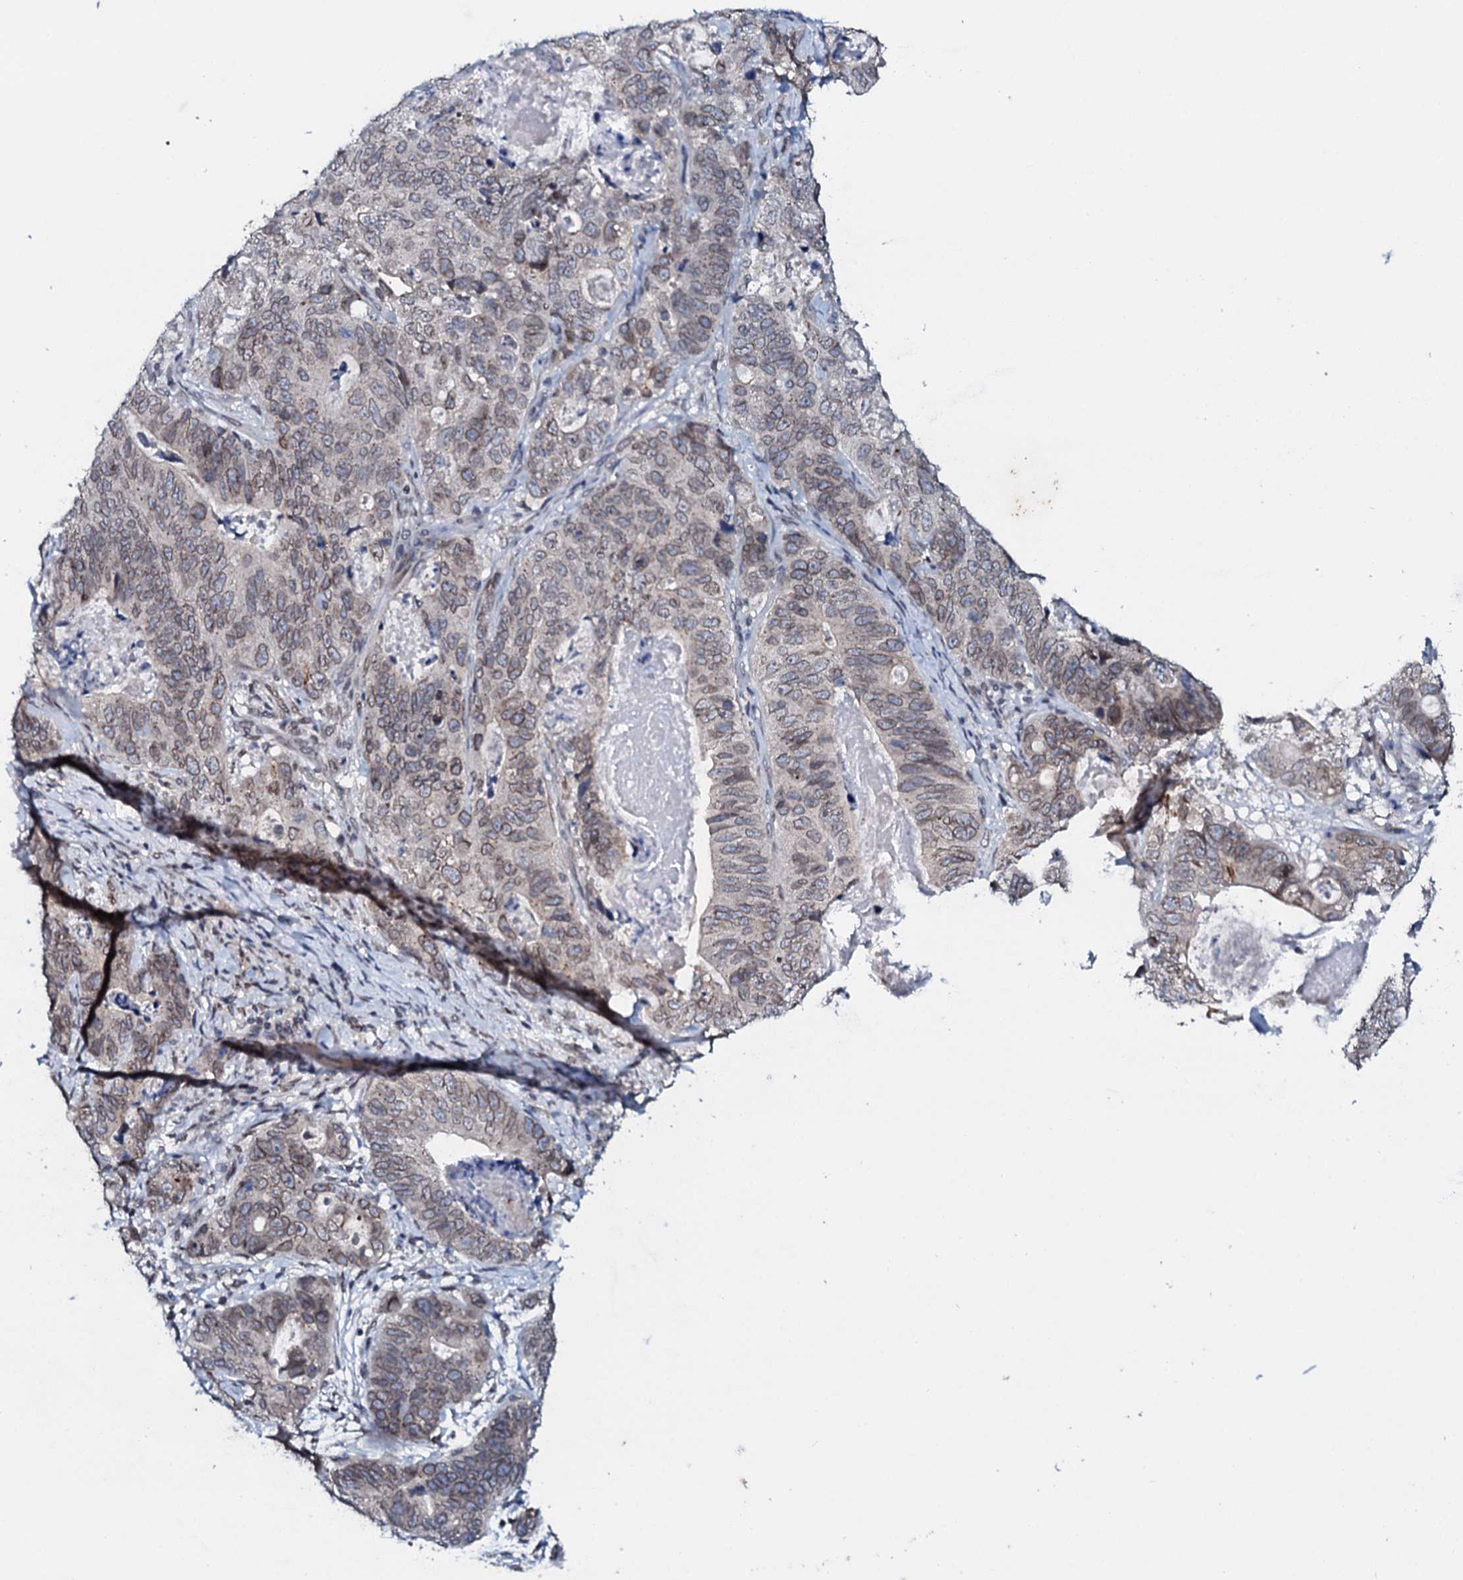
{"staining": {"intensity": "weak", "quantity": "25%-75%", "location": "cytoplasmic/membranous,nuclear"}, "tissue": "stomach cancer", "cell_type": "Tumor cells", "image_type": "cancer", "snomed": [{"axis": "morphology", "description": "Normal tissue, NOS"}, {"axis": "morphology", "description": "Adenocarcinoma, NOS"}, {"axis": "topography", "description": "Stomach"}], "caption": "Adenocarcinoma (stomach) was stained to show a protein in brown. There is low levels of weak cytoplasmic/membranous and nuclear staining in approximately 25%-75% of tumor cells. (IHC, brightfield microscopy, high magnification).", "gene": "SNTA1", "patient": {"sex": "female", "age": 89}}